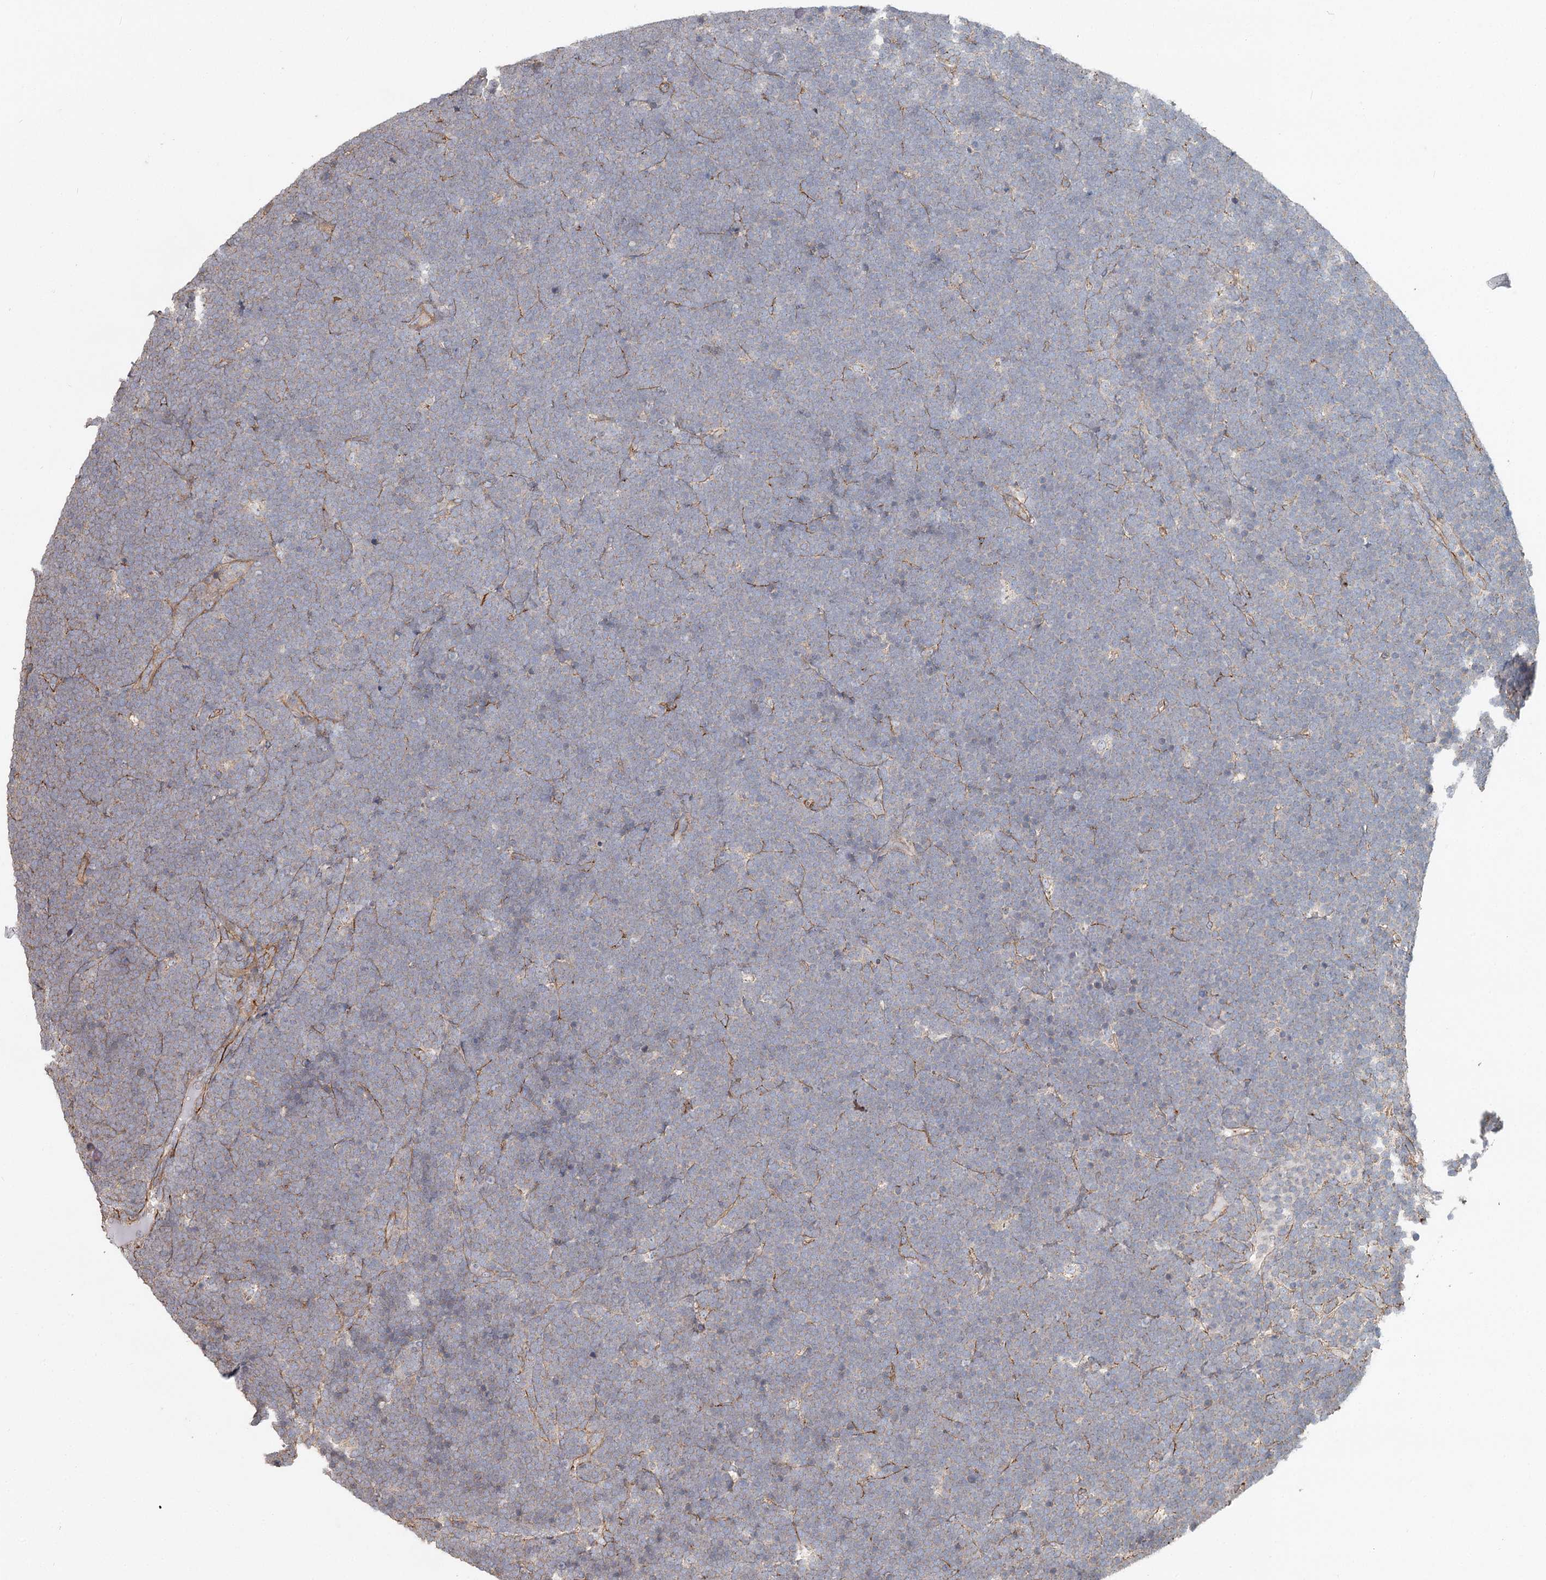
{"staining": {"intensity": "negative", "quantity": "none", "location": "none"}, "tissue": "lymphoma", "cell_type": "Tumor cells", "image_type": "cancer", "snomed": [{"axis": "morphology", "description": "Malignant lymphoma, non-Hodgkin's type, High grade"}, {"axis": "topography", "description": "Lymph node"}], "caption": "This is an immunohistochemistry (IHC) image of lymphoma. There is no staining in tumor cells.", "gene": "DHRS9", "patient": {"sex": "male", "age": 13}}